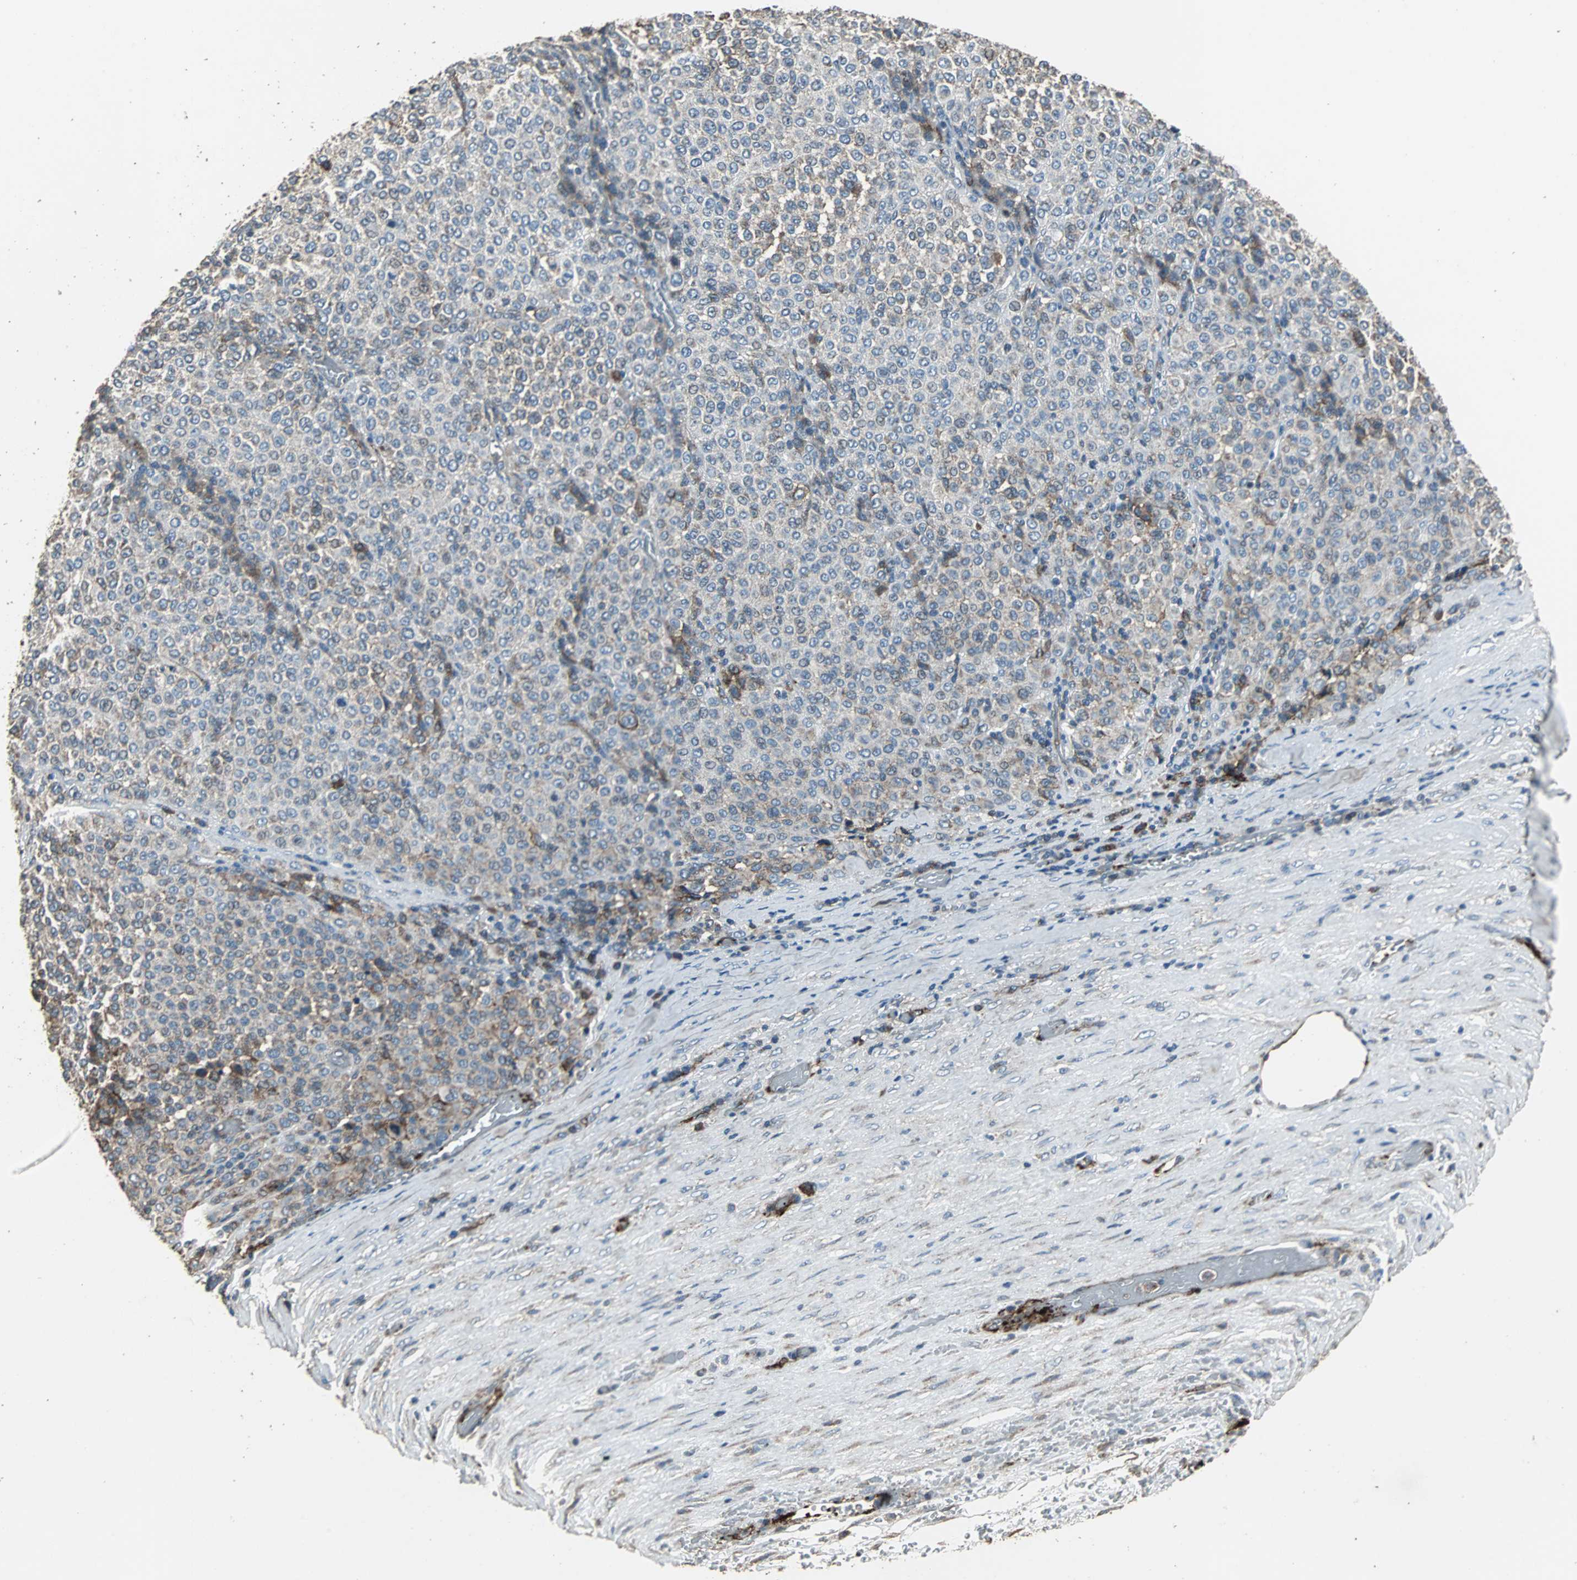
{"staining": {"intensity": "weak", "quantity": "<25%", "location": "cytoplasmic/membranous"}, "tissue": "melanoma", "cell_type": "Tumor cells", "image_type": "cancer", "snomed": [{"axis": "morphology", "description": "Malignant melanoma, Metastatic site"}, {"axis": "topography", "description": "Pancreas"}], "caption": "Immunohistochemical staining of malignant melanoma (metastatic site) displays no significant positivity in tumor cells. (Immunohistochemistry, brightfield microscopy, high magnification).", "gene": "F11R", "patient": {"sex": "female", "age": 30}}